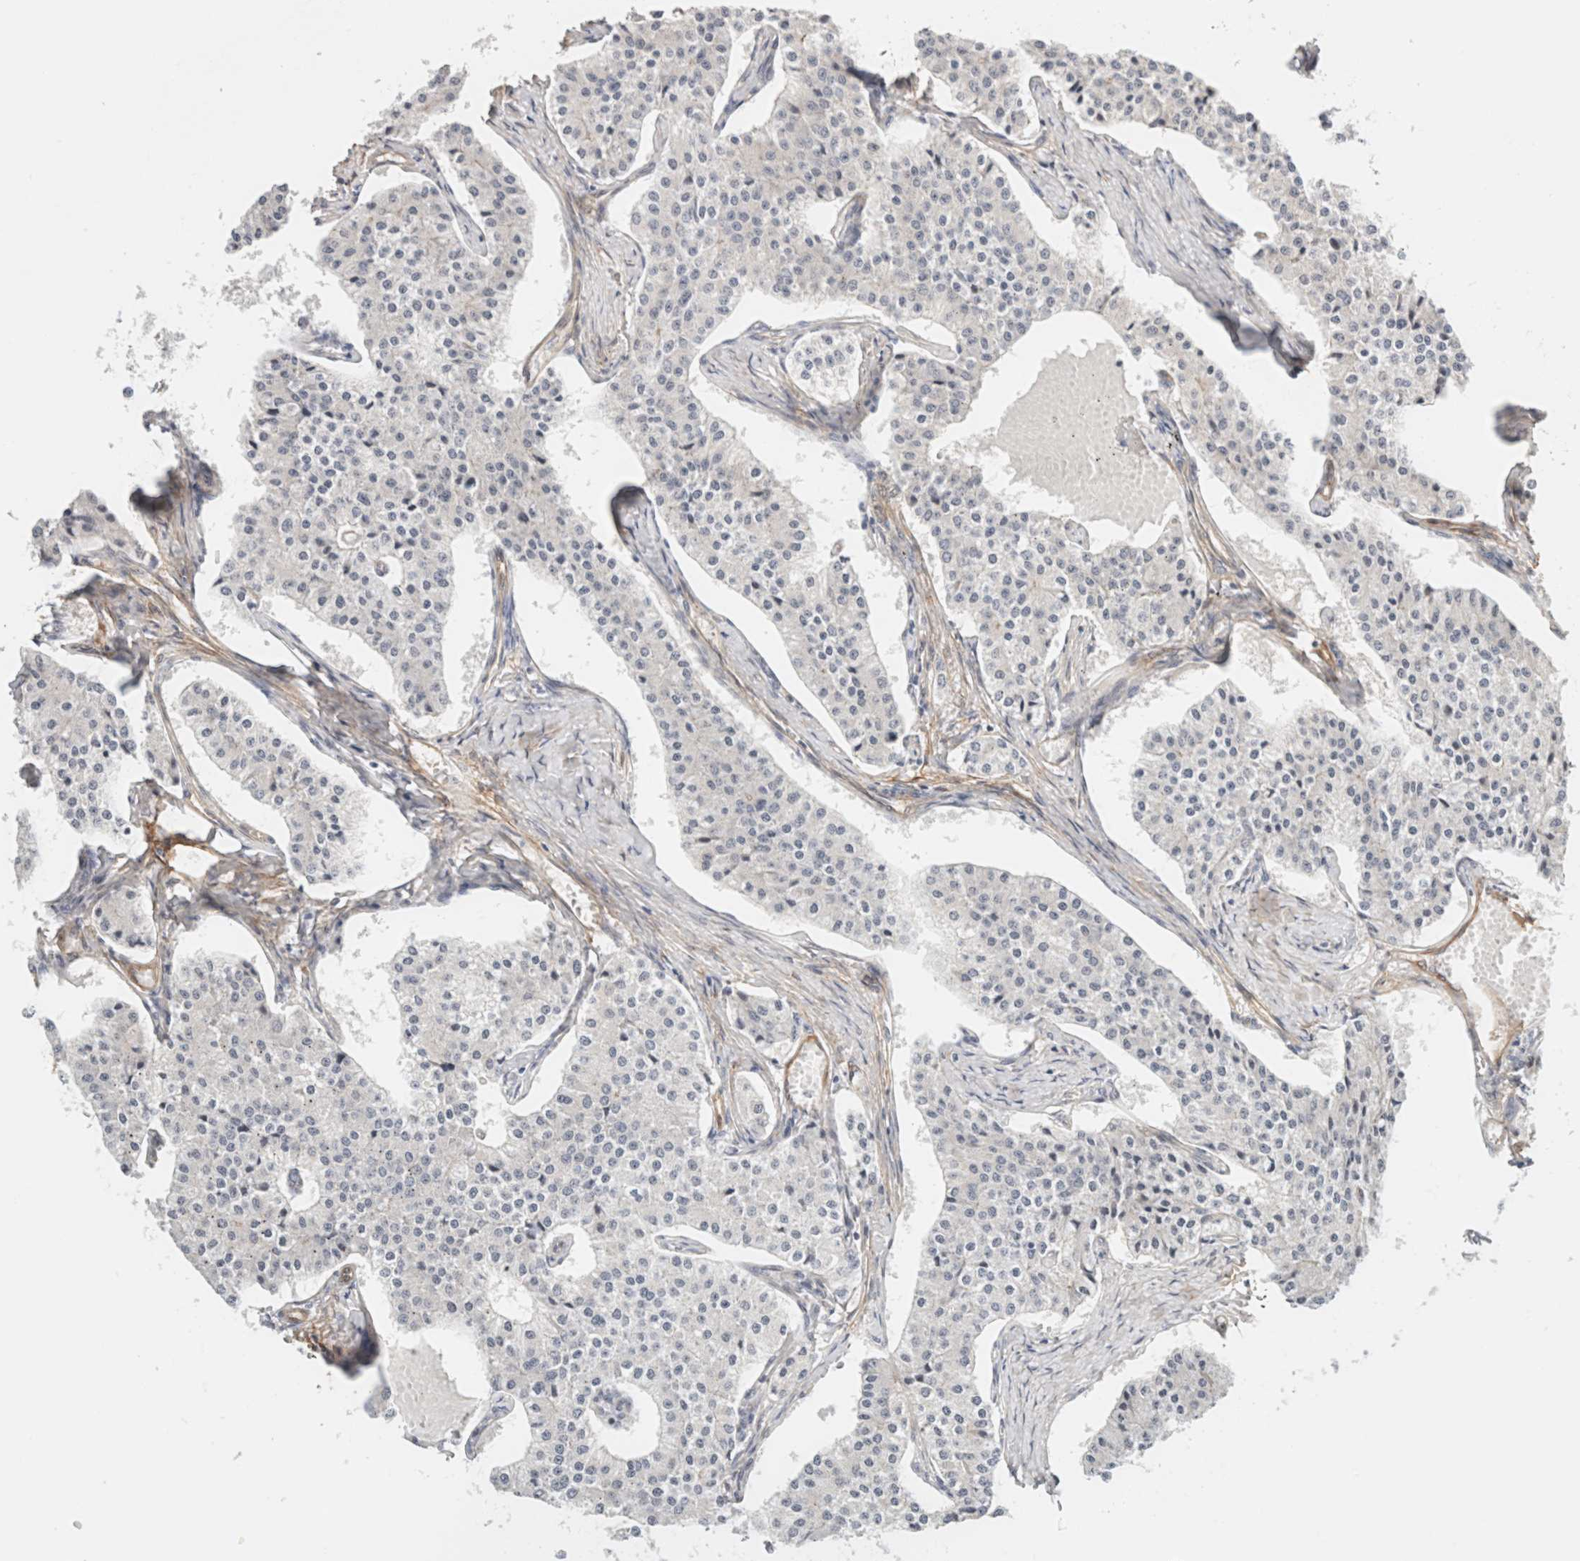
{"staining": {"intensity": "negative", "quantity": "none", "location": "none"}, "tissue": "carcinoid", "cell_type": "Tumor cells", "image_type": "cancer", "snomed": [{"axis": "morphology", "description": "Carcinoid, malignant, NOS"}, {"axis": "topography", "description": "Colon"}], "caption": "Tumor cells show no significant protein positivity in carcinoid. The staining was performed using DAB (3,3'-diaminobenzidine) to visualize the protein expression in brown, while the nuclei were stained in blue with hematoxylin (Magnification: 20x).", "gene": "LMCD1", "patient": {"sex": "female", "age": 52}}